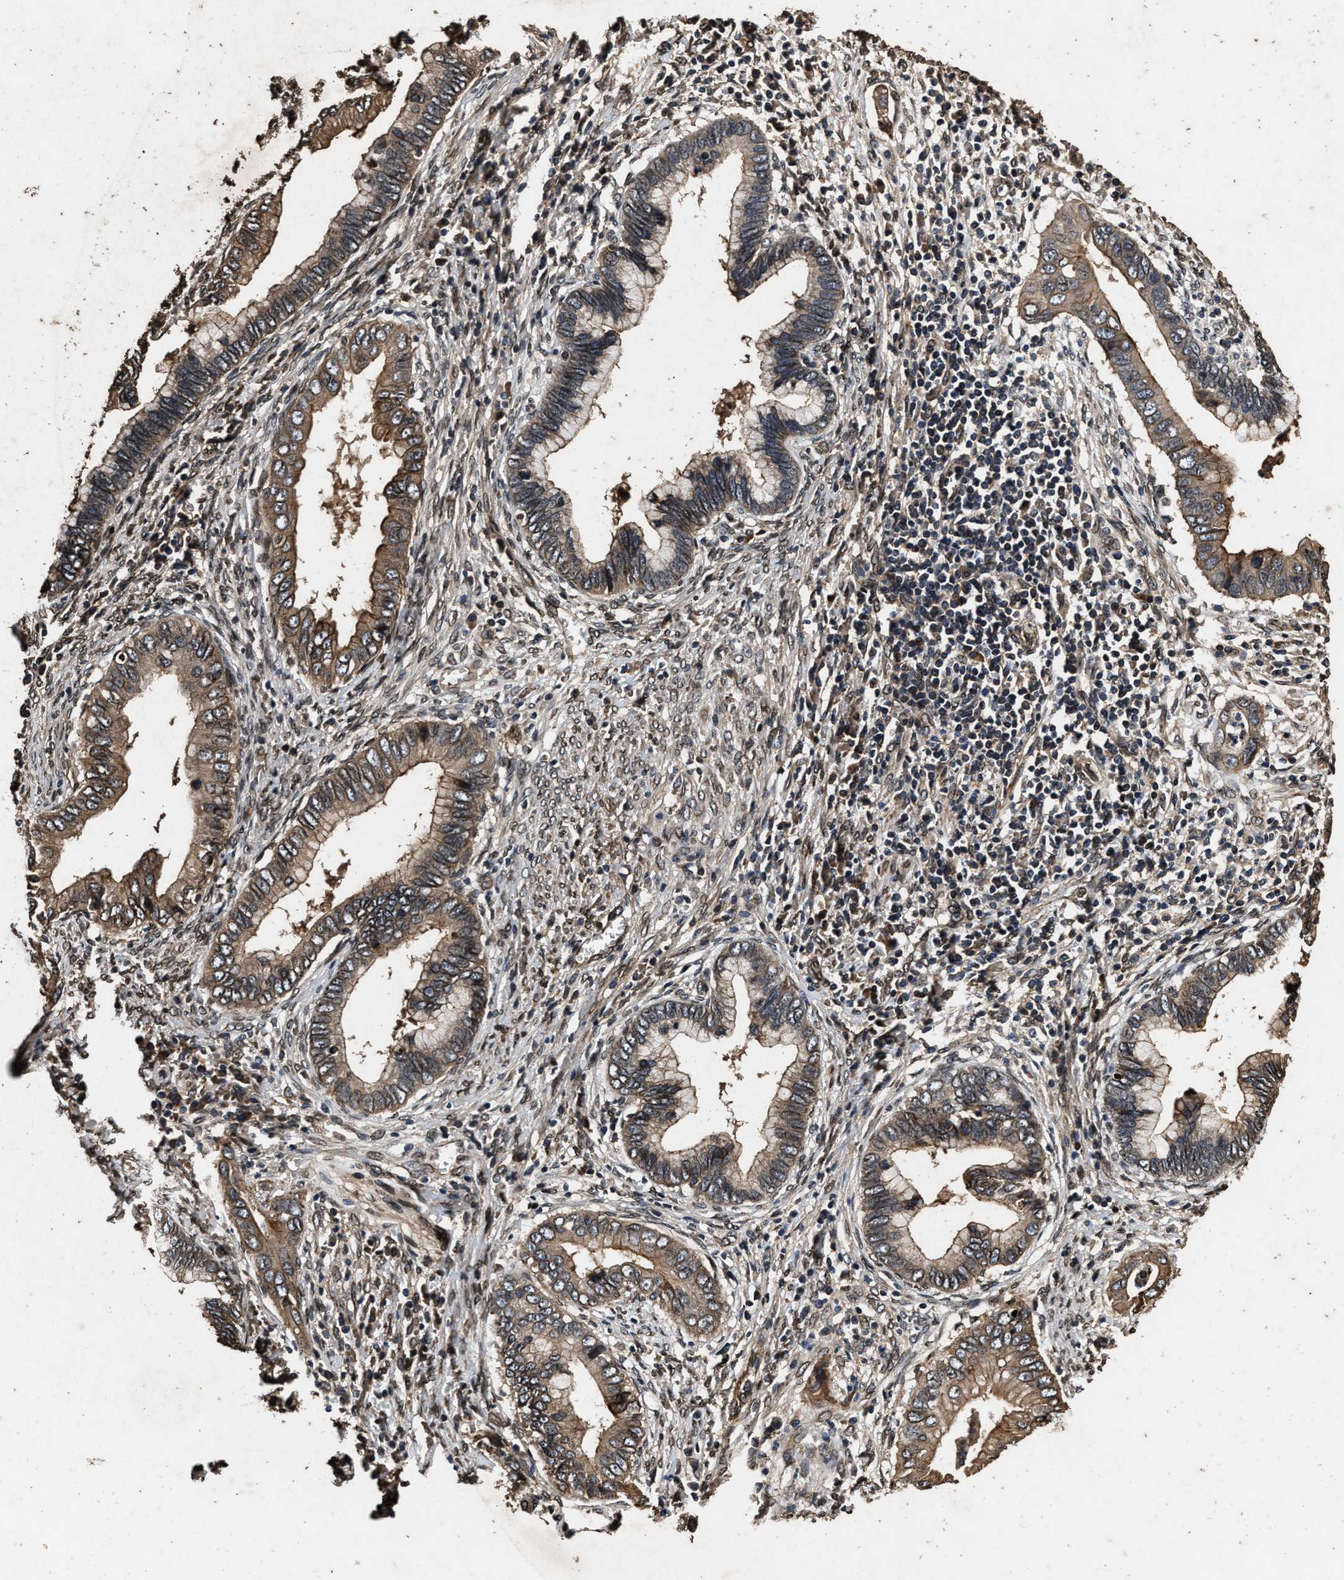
{"staining": {"intensity": "moderate", "quantity": "25%-75%", "location": "cytoplasmic/membranous"}, "tissue": "cervical cancer", "cell_type": "Tumor cells", "image_type": "cancer", "snomed": [{"axis": "morphology", "description": "Adenocarcinoma, NOS"}, {"axis": "topography", "description": "Cervix"}], "caption": "A photomicrograph of adenocarcinoma (cervical) stained for a protein shows moderate cytoplasmic/membranous brown staining in tumor cells.", "gene": "ACCS", "patient": {"sex": "female", "age": 44}}